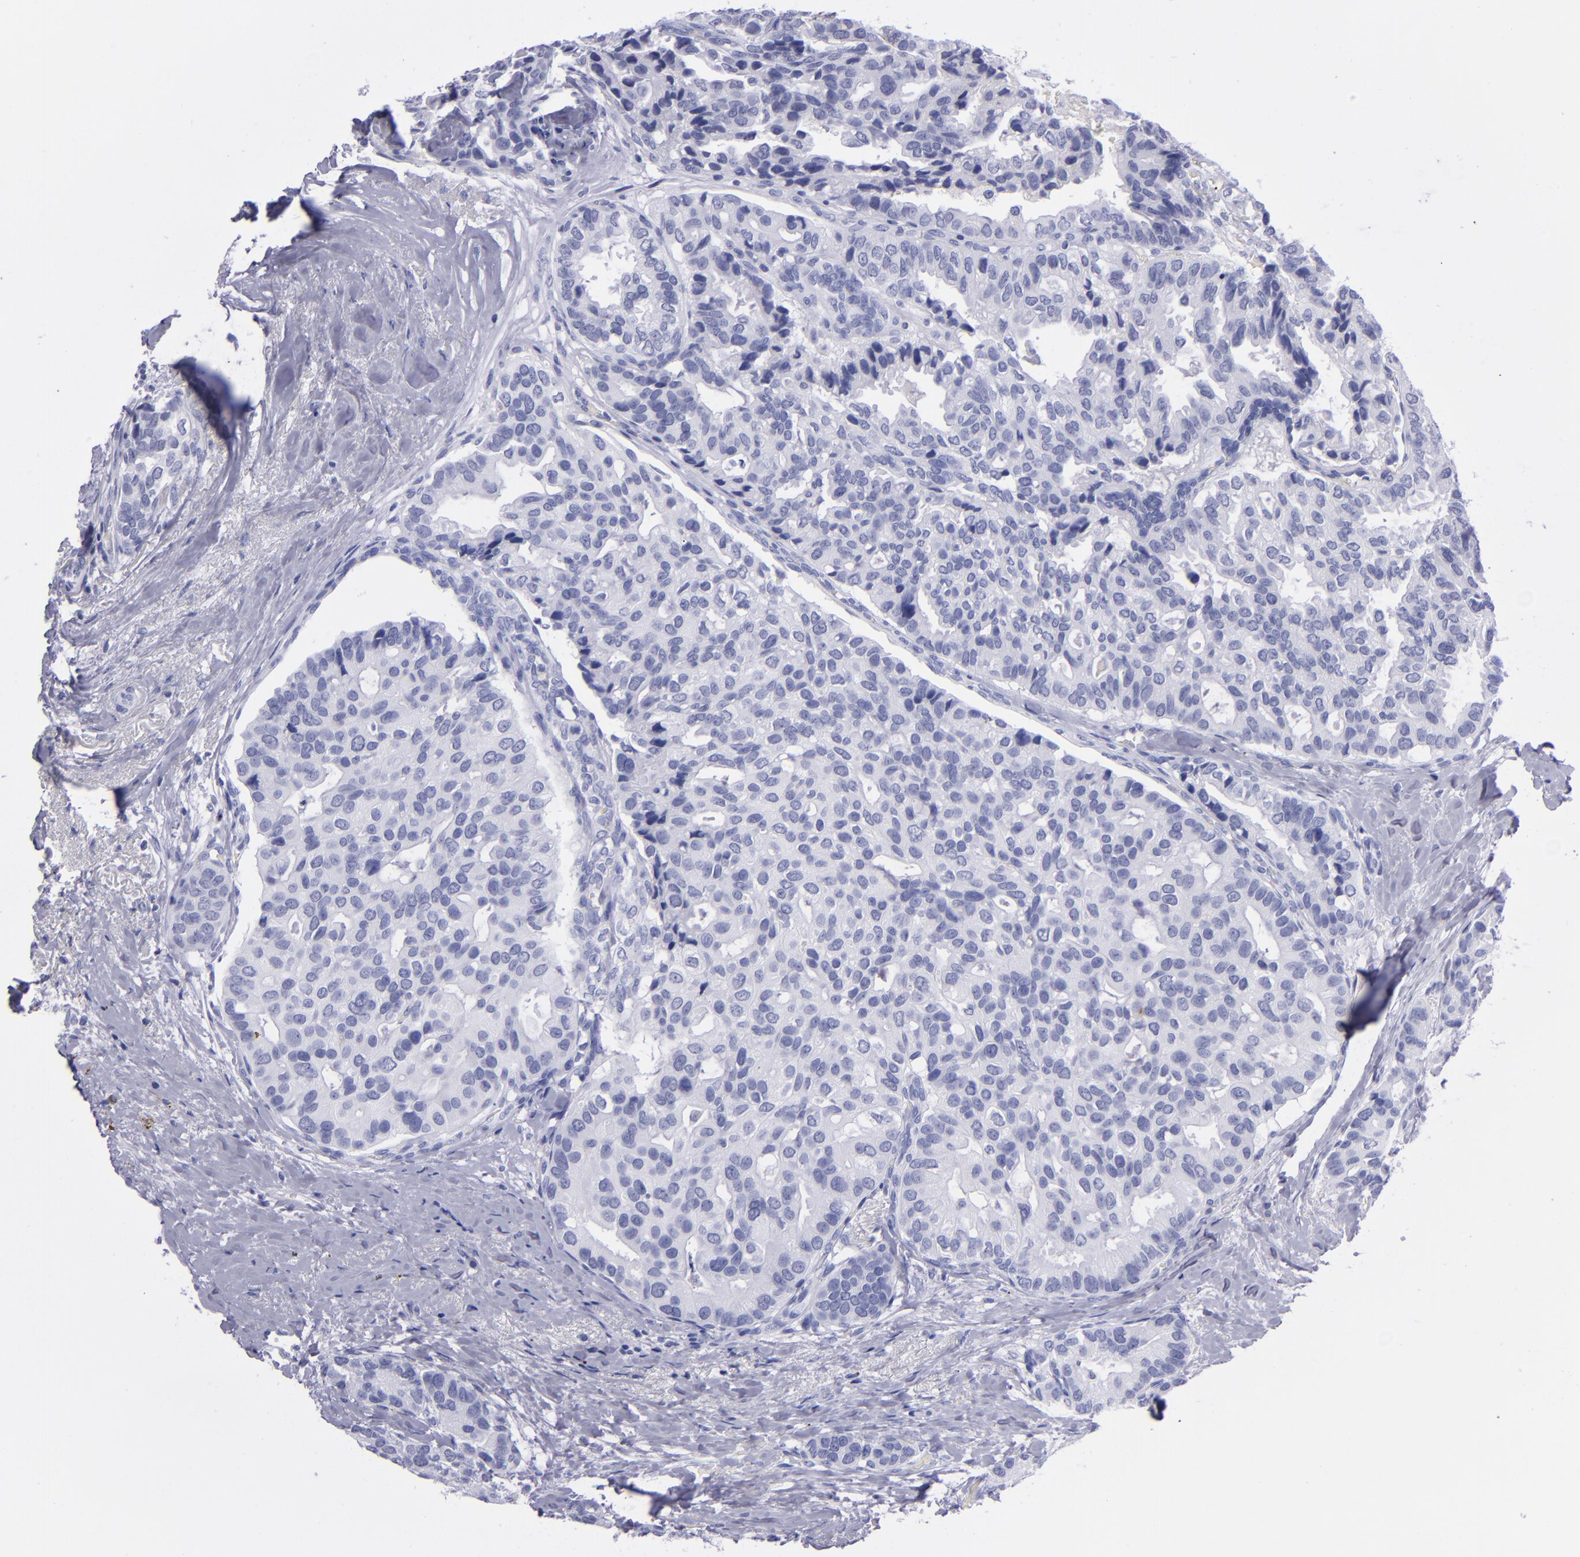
{"staining": {"intensity": "negative", "quantity": "none", "location": "none"}, "tissue": "breast cancer", "cell_type": "Tumor cells", "image_type": "cancer", "snomed": [{"axis": "morphology", "description": "Duct carcinoma"}, {"axis": "topography", "description": "Breast"}], "caption": "This is a micrograph of immunohistochemistry (IHC) staining of breast cancer, which shows no positivity in tumor cells. (Stains: DAB immunohistochemistry with hematoxylin counter stain, Microscopy: brightfield microscopy at high magnification).", "gene": "CD37", "patient": {"sex": "female", "age": 69}}